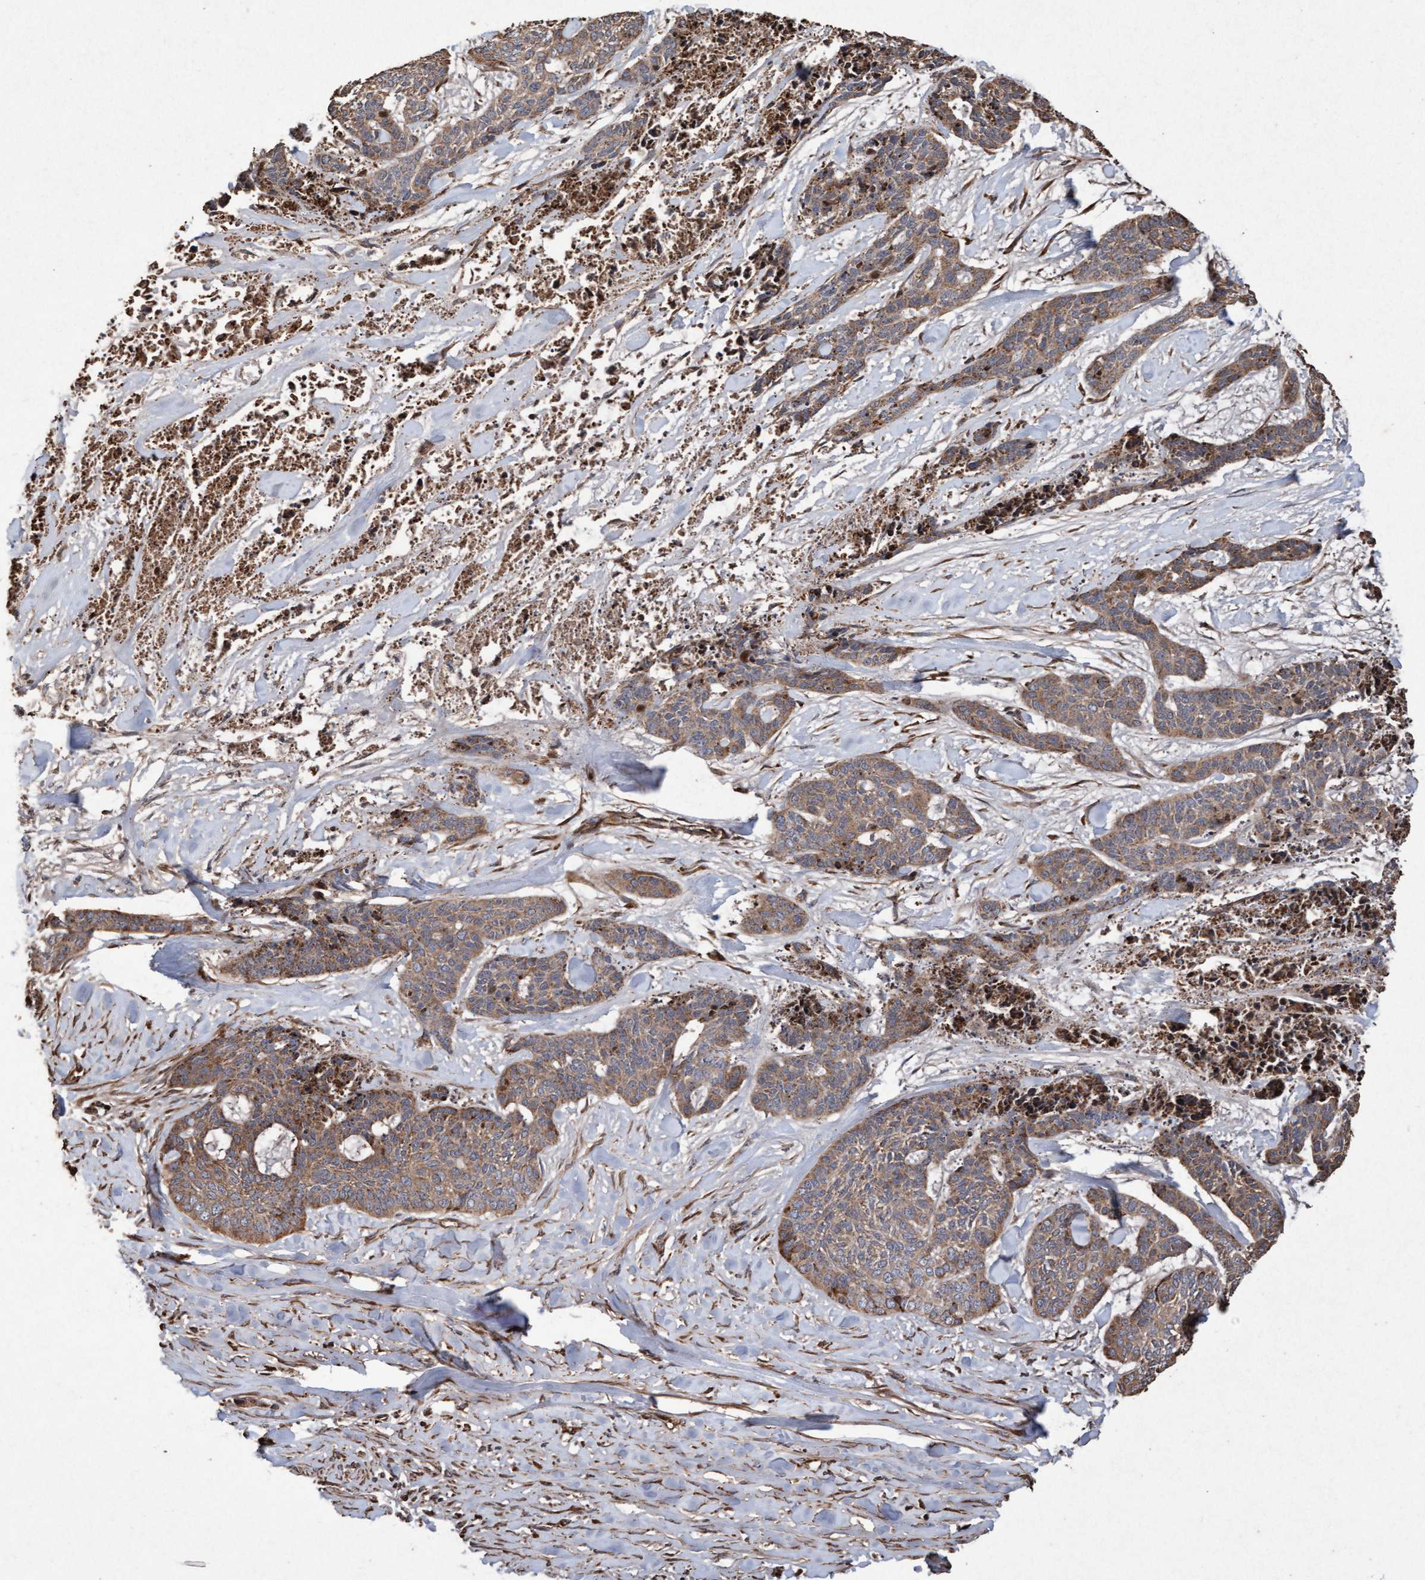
{"staining": {"intensity": "weak", "quantity": ">75%", "location": "cytoplasmic/membranous"}, "tissue": "skin cancer", "cell_type": "Tumor cells", "image_type": "cancer", "snomed": [{"axis": "morphology", "description": "Basal cell carcinoma"}, {"axis": "topography", "description": "Skin"}], "caption": "Immunohistochemical staining of basal cell carcinoma (skin) exhibits weak cytoplasmic/membranous protein expression in about >75% of tumor cells.", "gene": "OSBP2", "patient": {"sex": "female", "age": 64}}